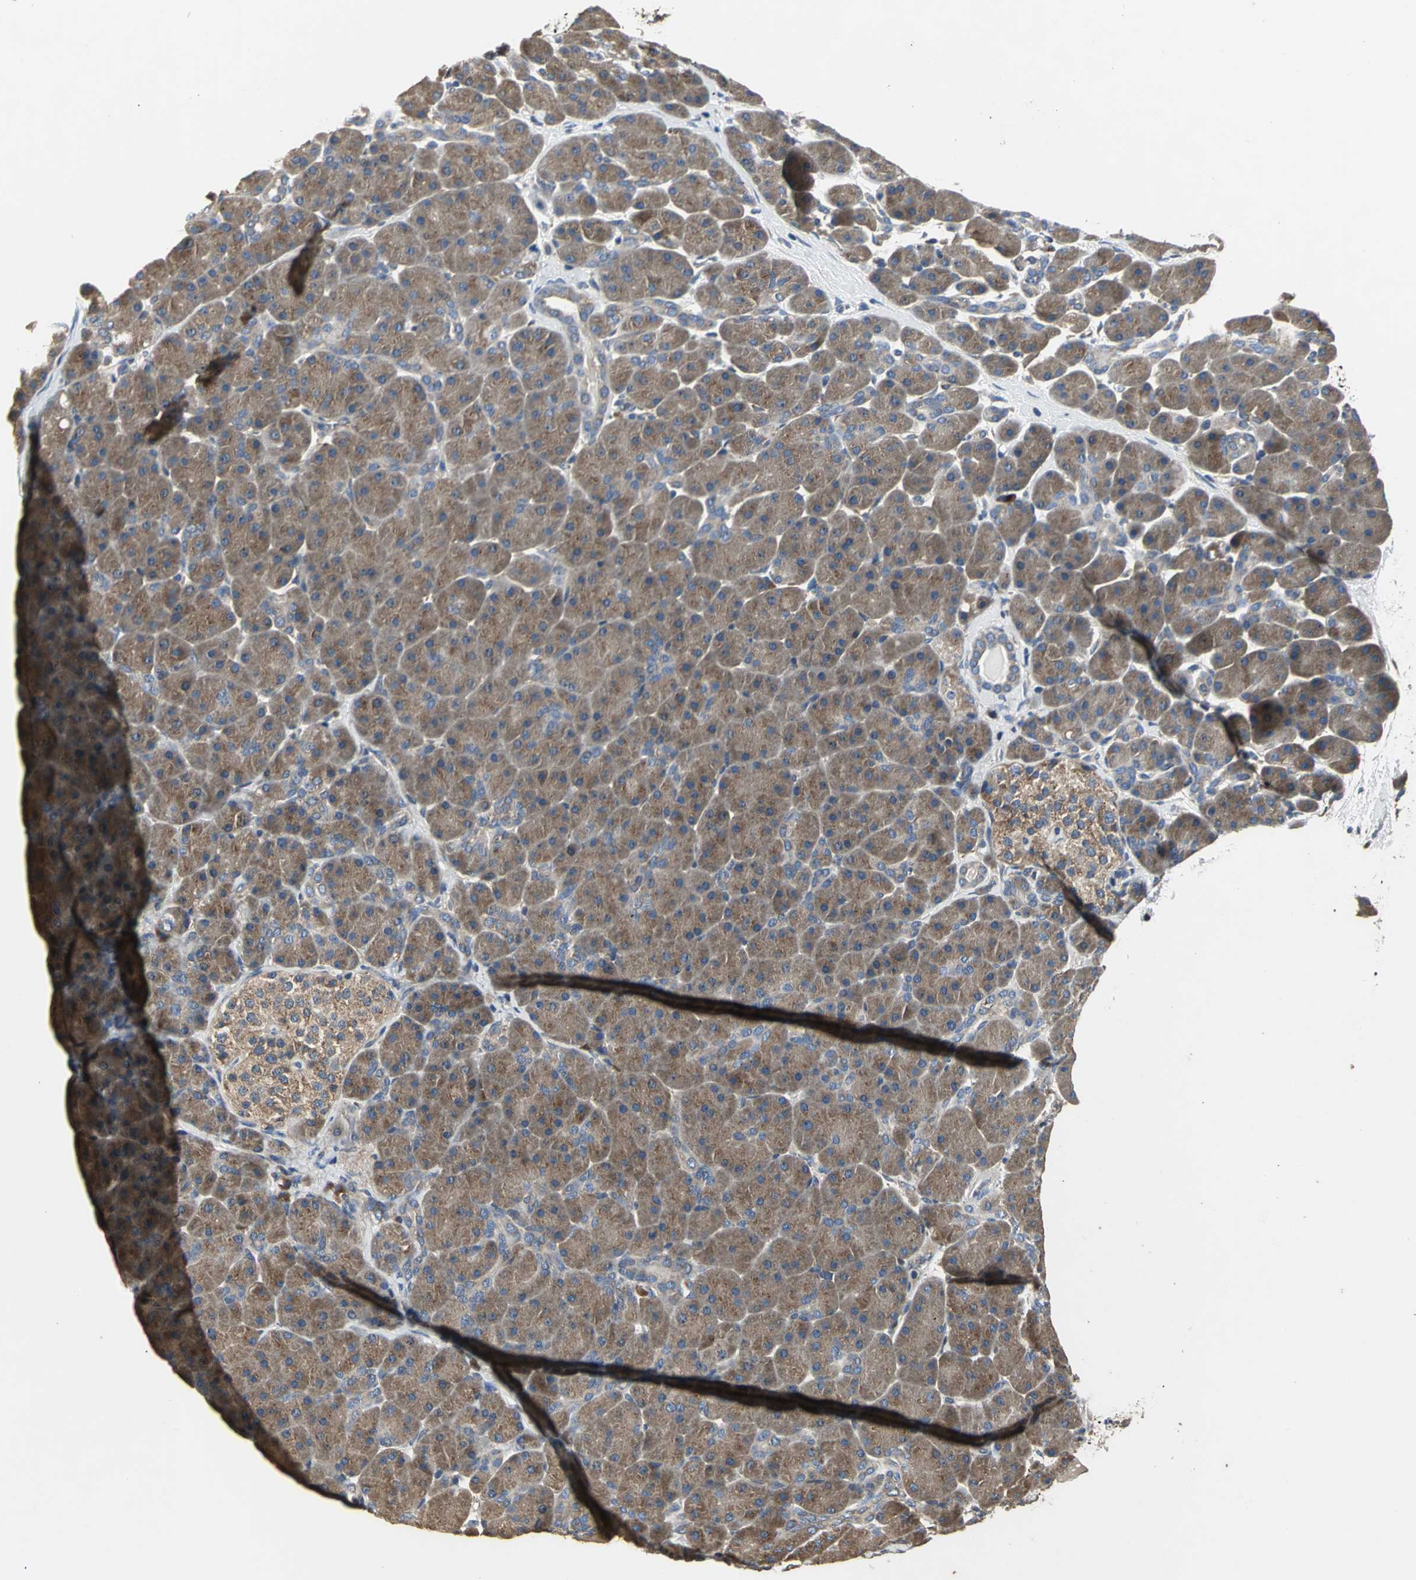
{"staining": {"intensity": "moderate", "quantity": ">75%", "location": "cytoplasmic/membranous"}, "tissue": "pancreas", "cell_type": "Exocrine glandular cells", "image_type": "normal", "snomed": [{"axis": "morphology", "description": "Normal tissue, NOS"}, {"axis": "topography", "description": "Pancreas"}], "caption": "Immunohistochemistry micrograph of normal human pancreas stained for a protein (brown), which displays medium levels of moderate cytoplasmic/membranous positivity in approximately >75% of exocrine glandular cells.", "gene": "IRF3", "patient": {"sex": "male", "age": 66}}